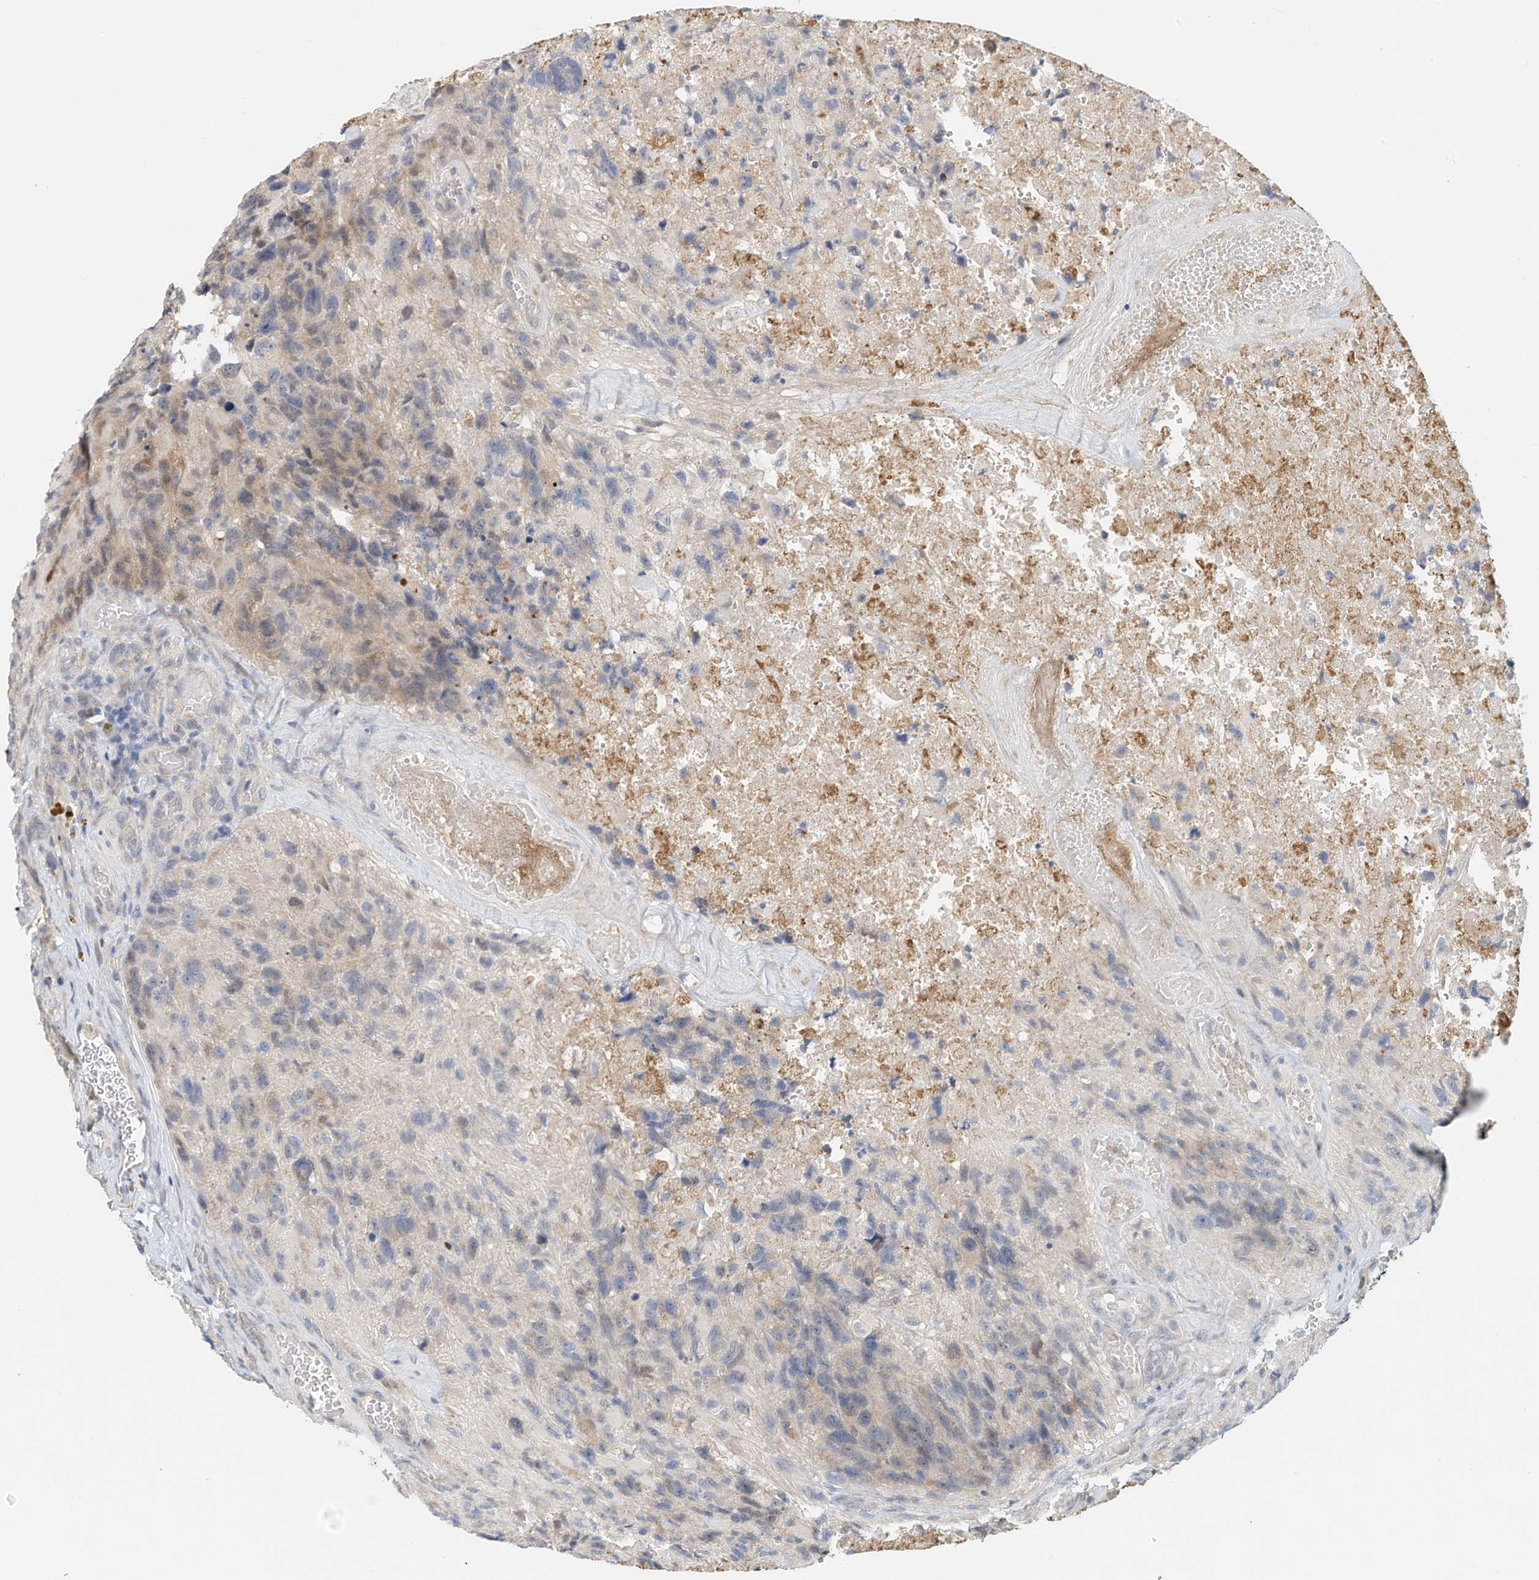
{"staining": {"intensity": "negative", "quantity": "none", "location": "none"}, "tissue": "glioma", "cell_type": "Tumor cells", "image_type": "cancer", "snomed": [{"axis": "morphology", "description": "Glioma, malignant, High grade"}, {"axis": "topography", "description": "Brain"}], "caption": "This image is of high-grade glioma (malignant) stained with immunohistochemistry (IHC) to label a protein in brown with the nuclei are counter-stained blue. There is no expression in tumor cells.", "gene": "ARHGAP28", "patient": {"sex": "male", "age": 69}}